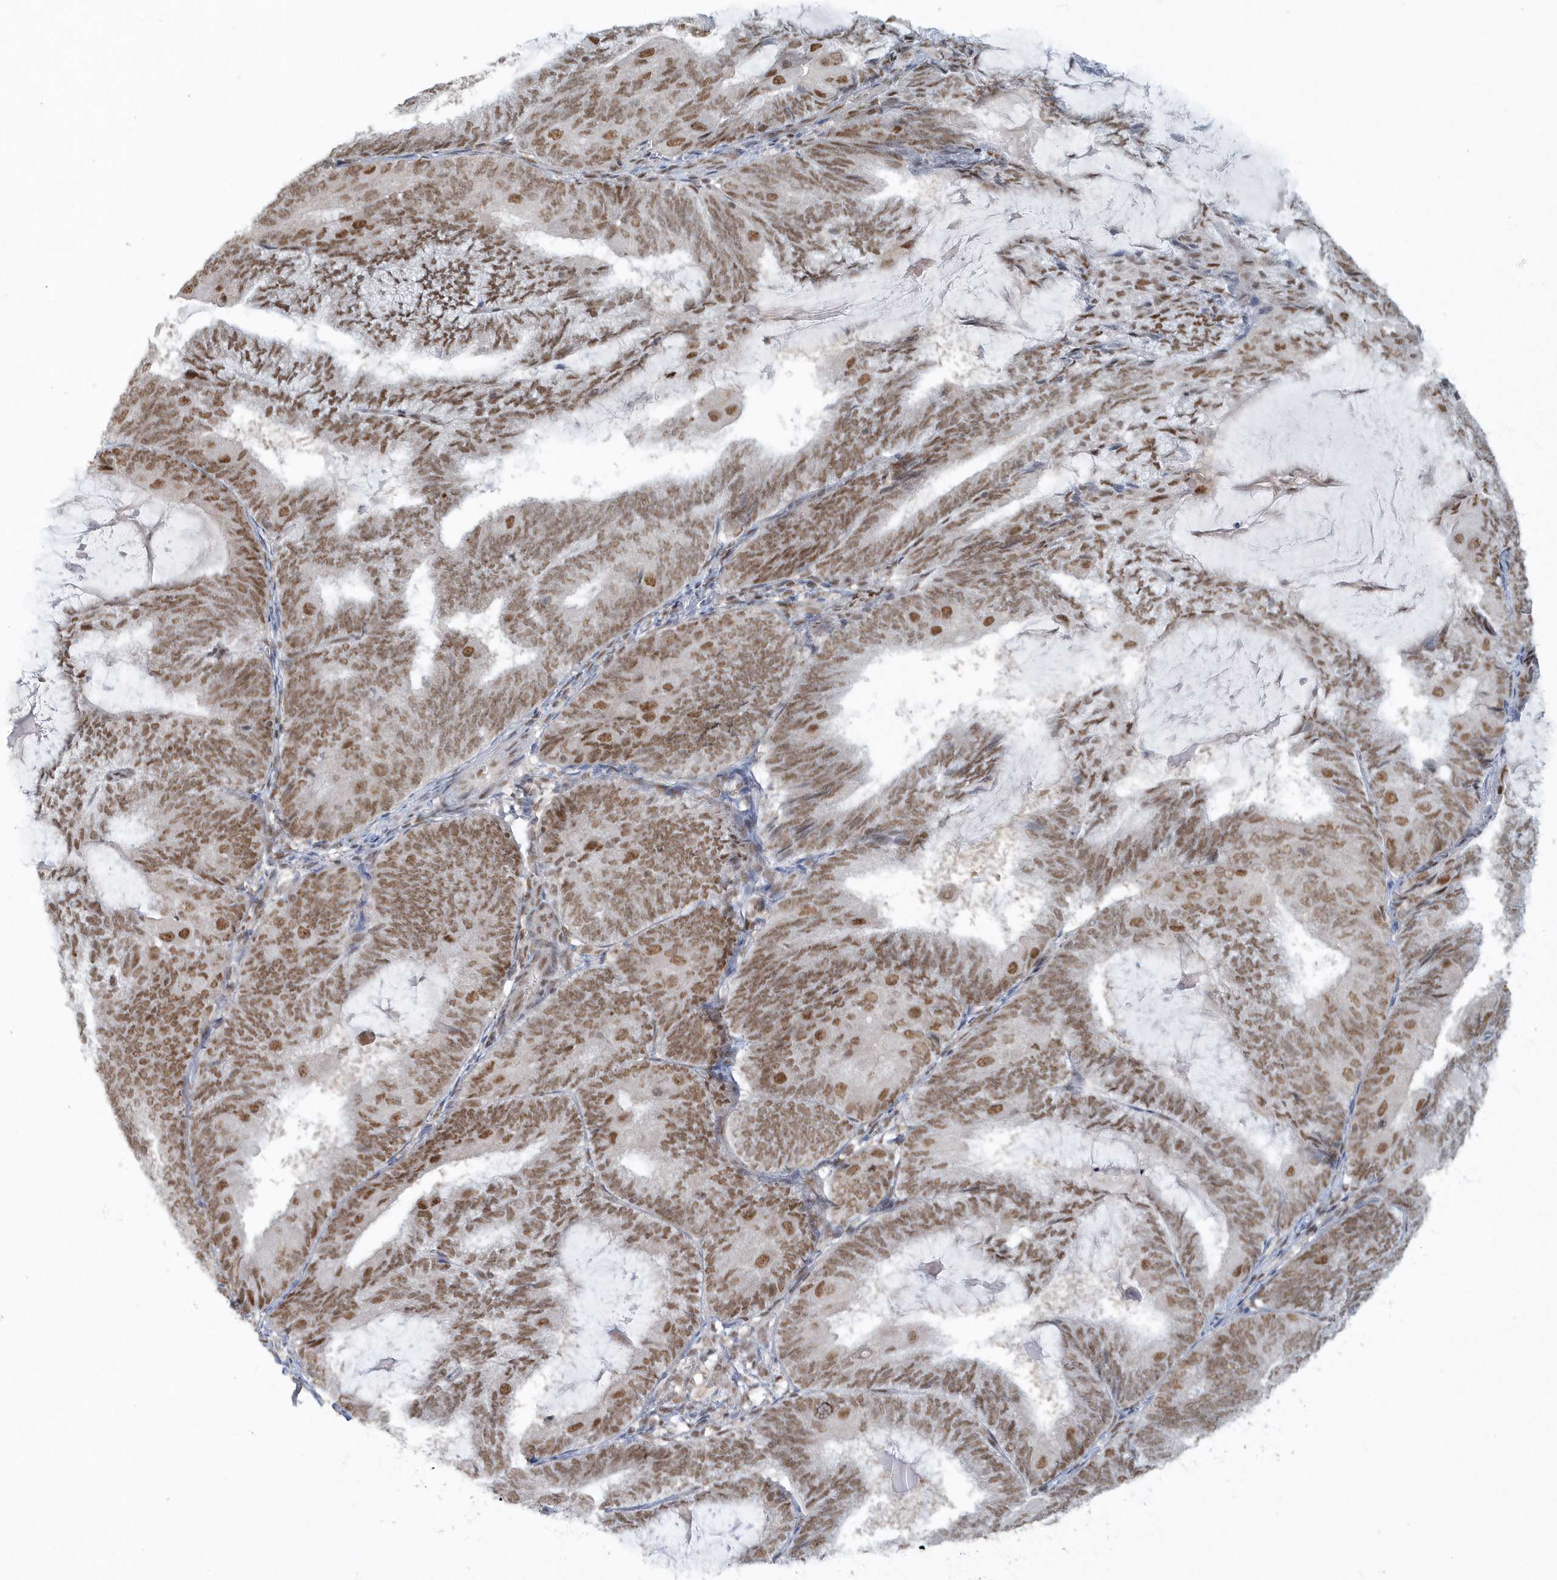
{"staining": {"intensity": "moderate", "quantity": ">75%", "location": "nuclear"}, "tissue": "endometrial cancer", "cell_type": "Tumor cells", "image_type": "cancer", "snomed": [{"axis": "morphology", "description": "Adenocarcinoma, NOS"}, {"axis": "topography", "description": "Endometrium"}], "caption": "Moderate nuclear expression for a protein is present in approximately >75% of tumor cells of adenocarcinoma (endometrial) using immunohistochemistry (IHC).", "gene": "YTHDC1", "patient": {"sex": "female", "age": 81}}